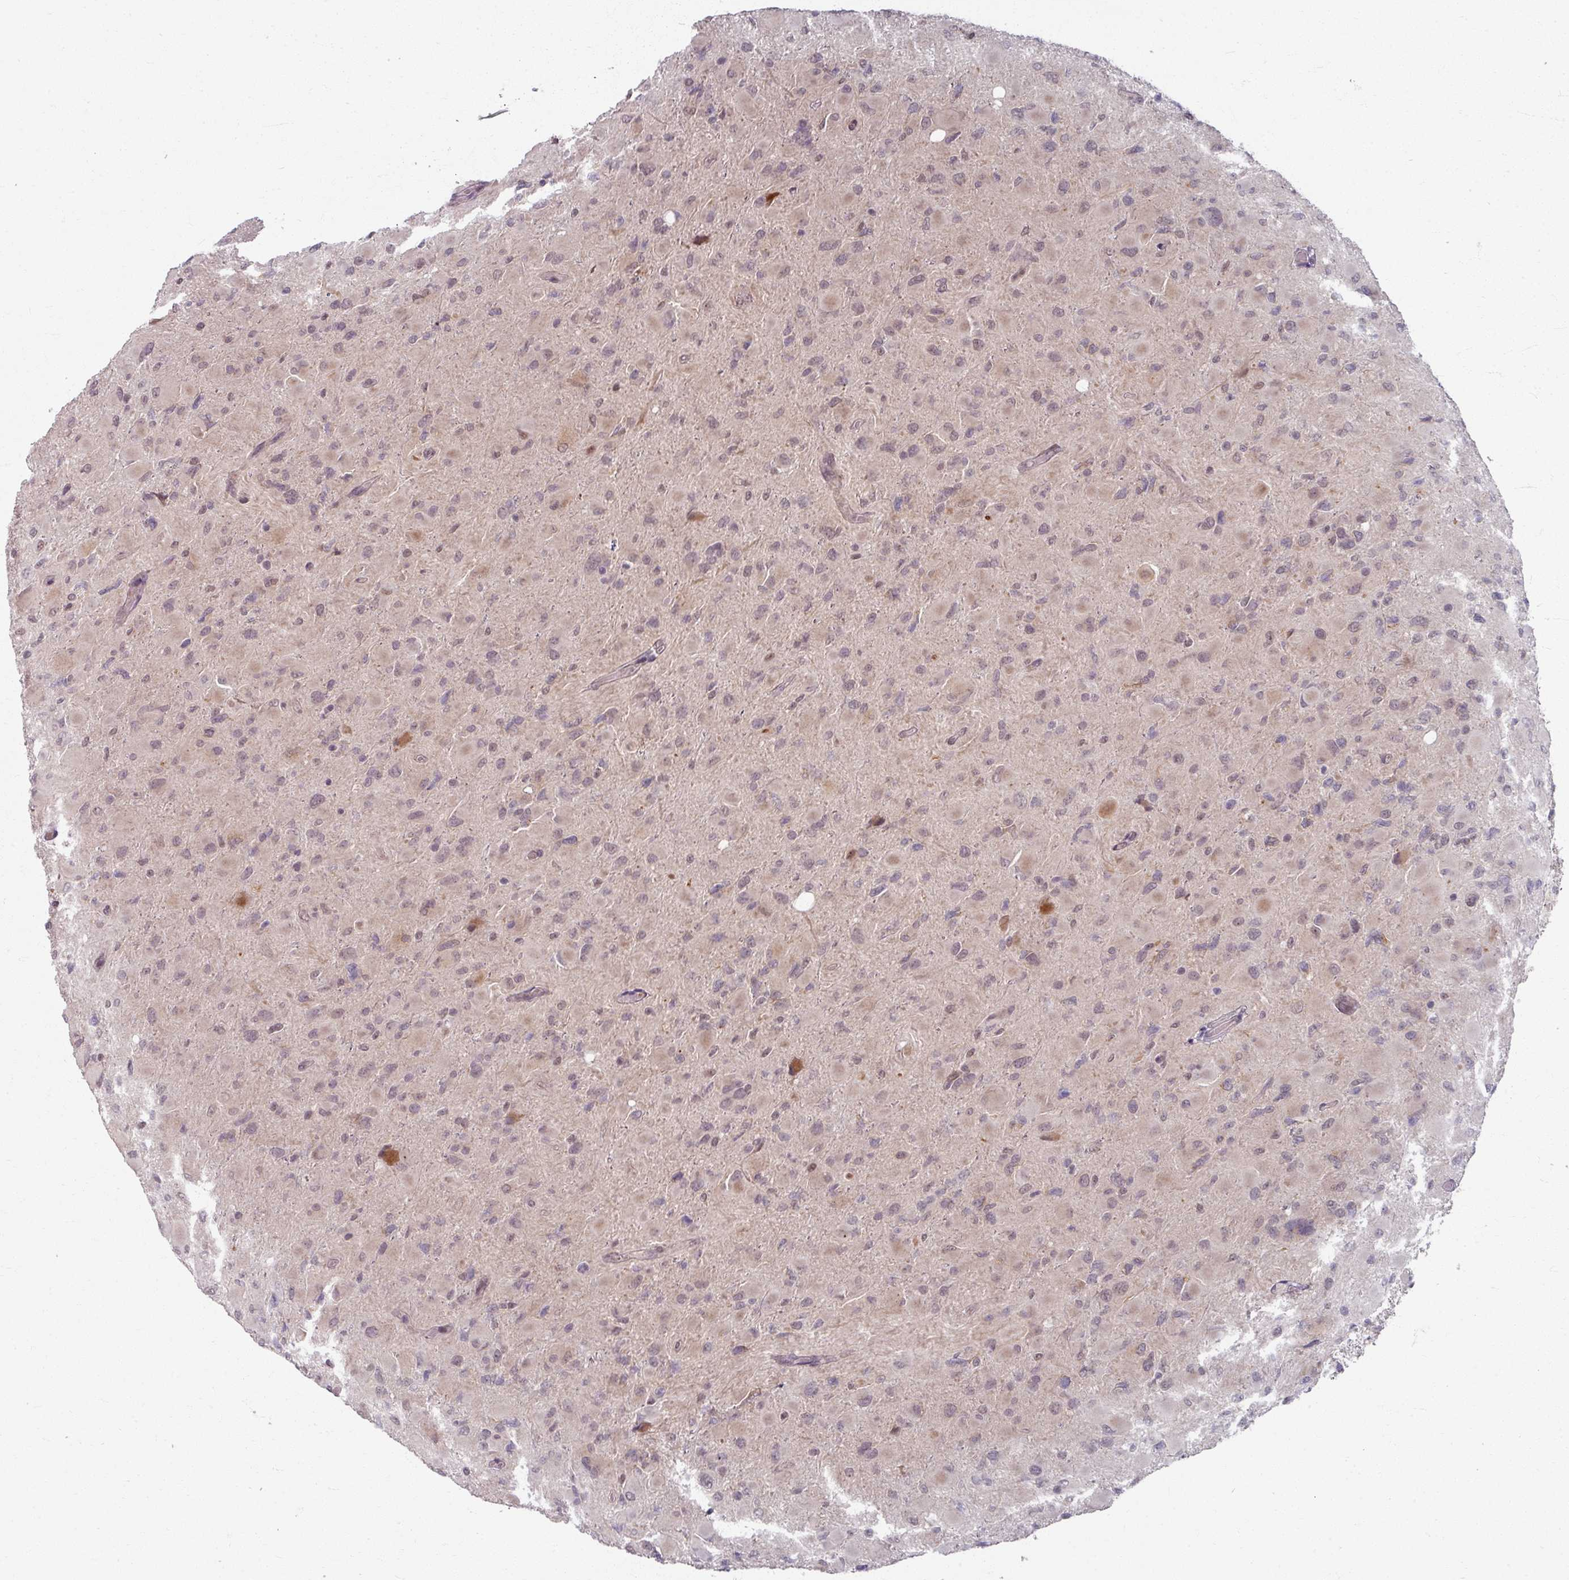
{"staining": {"intensity": "weak", "quantity": "<25%", "location": "nuclear"}, "tissue": "glioma", "cell_type": "Tumor cells", "image_type": "cancer", "snomed": [{"axis": "morphology", "description": "Glioma, malignant, High grade"}, {"axis": "topography", "description": "Cerebral cortex"}], "caption": "A photomicrograph of human malignant glioma (high-grade) is negative for staining in tumor cells.", "gene": "KLC3", "patient": {"sex": "female", "age": 36}}